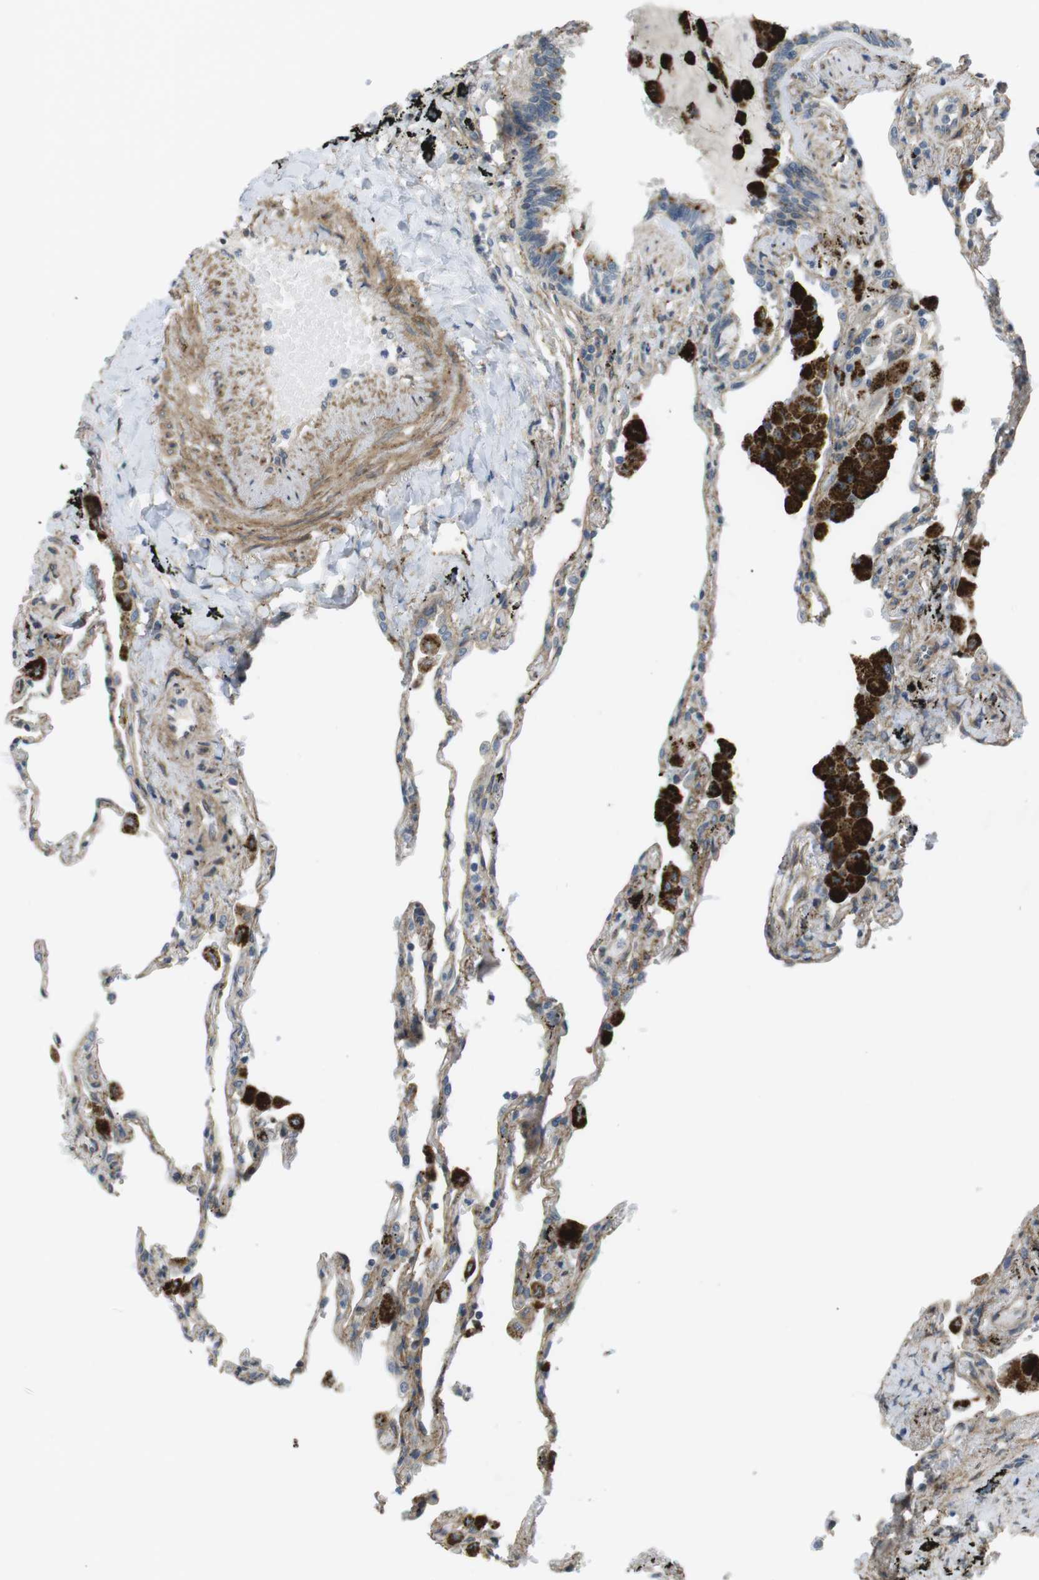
{"staining": {"intensity": "weak", "quantity": "25%-75%", "location": "cytoplasmic/membranous"}, "tissue": "lung", "cell_type": "Alveolar cells", "image_type": "normal", "snomed": [{"axis": "morphology", "description": "Normal tissue, NOS"}, {"axis": "topography", "description": "Lung"}], "caption": "High-power microscopy captured an immunohistochemistry (IHC) histopathology image of unremarkable lung, revealing weak cytoplasmic/membranous staining in approximately 25%-75% of alveolar cells.", "gene": "KANK2", "patient": {"sex": "male", "age": 59}}